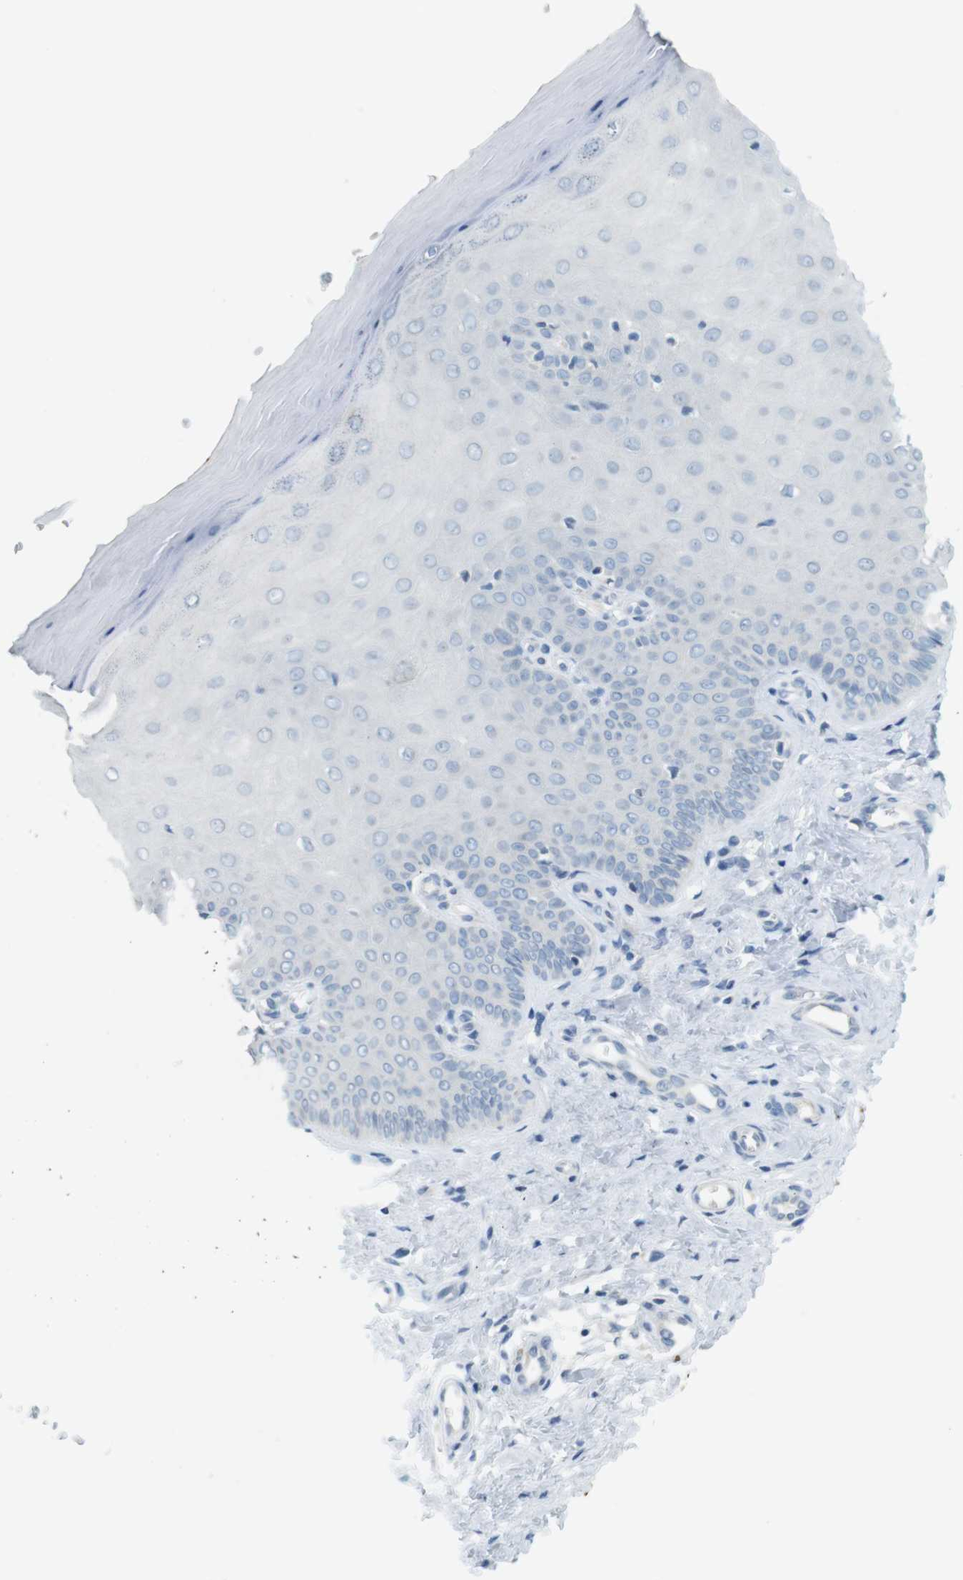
{"staining": {"intensity": "strong", "quantity": ">75%", "location": "cytoplasmic/membranous"}, "tissue": "cervix", "cell_type": "Glandular cells", "image_type": "normal", "snomed": [{"axis": "morphology", "description": "Normal tissue, NOS"}, {"axis": "topography", "description": "Cervix"}], "caption": "High-magnification brightfield microscopy of benign cervix stained with DAB (3,3'-diaminobenzidine) (brown) and counterstained with hematoxylin (blue). glandular cells exhibit strong cytoplasmic/membranous positivity is identified in about>75% of cells. Nuclei are stained in blue.", "gene": "MUC5B", "patient": {"sex": "female", "age": 55}}